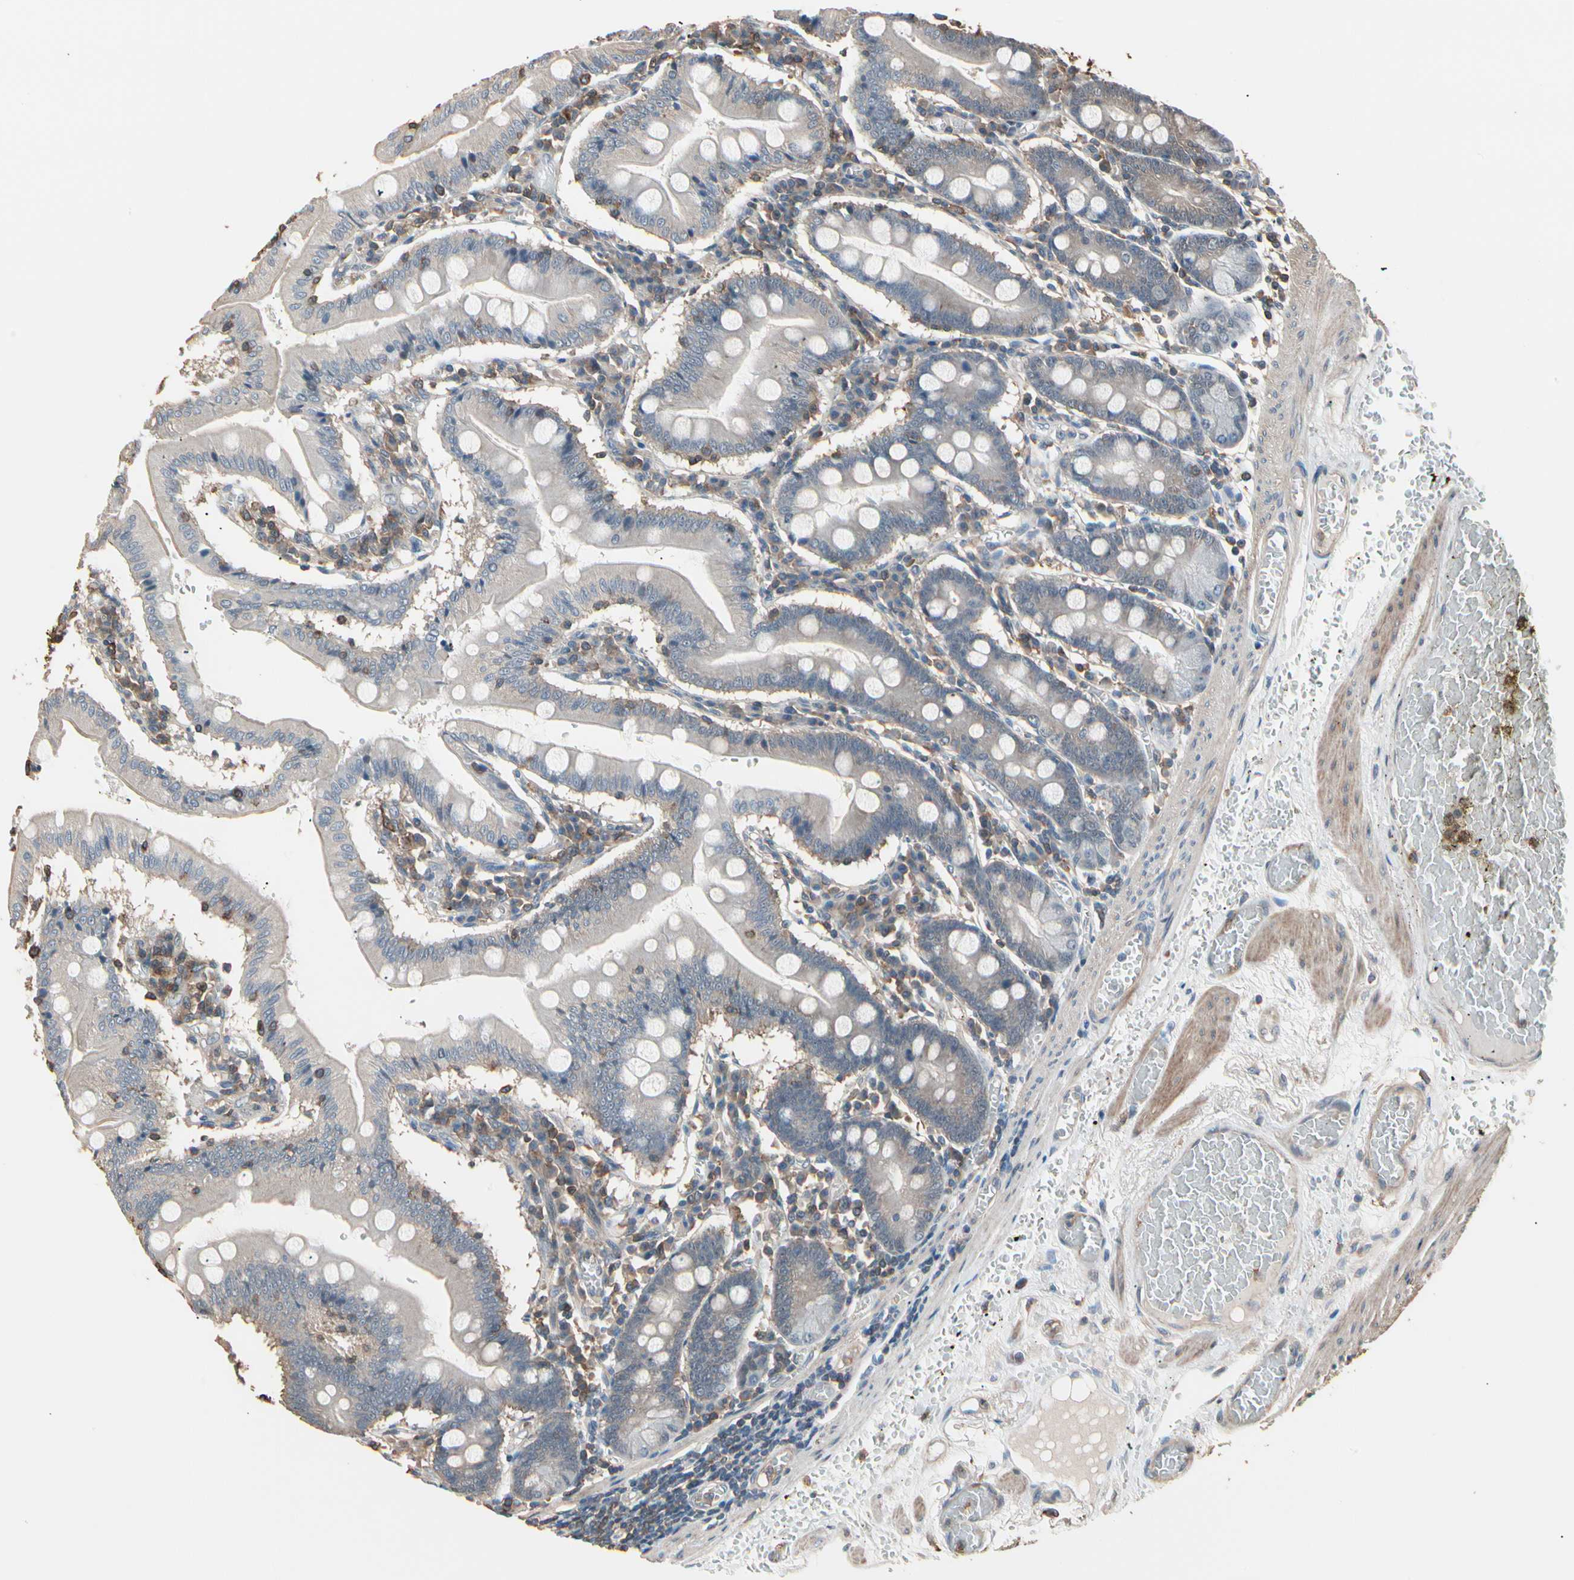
{"staining": {"intensity": "weak", "quantity": "<25%", "location": "cytoplasmic/membranous"}, "tissue": "small intestine", "cell_type": "Glandular cells", "image_type": "normal", "snomed": [{"axis": "morphology", "description": "Normal tissue, NOS"}, {"axis": "topography", "description": "Small intestine"}], "caption": "The immunohistochemistry (IHC) histopathology image has no significant staining in glandular cells of small intestine.", "gene": "MAPK13", "patient": {"sex": "male", "age": 71}}